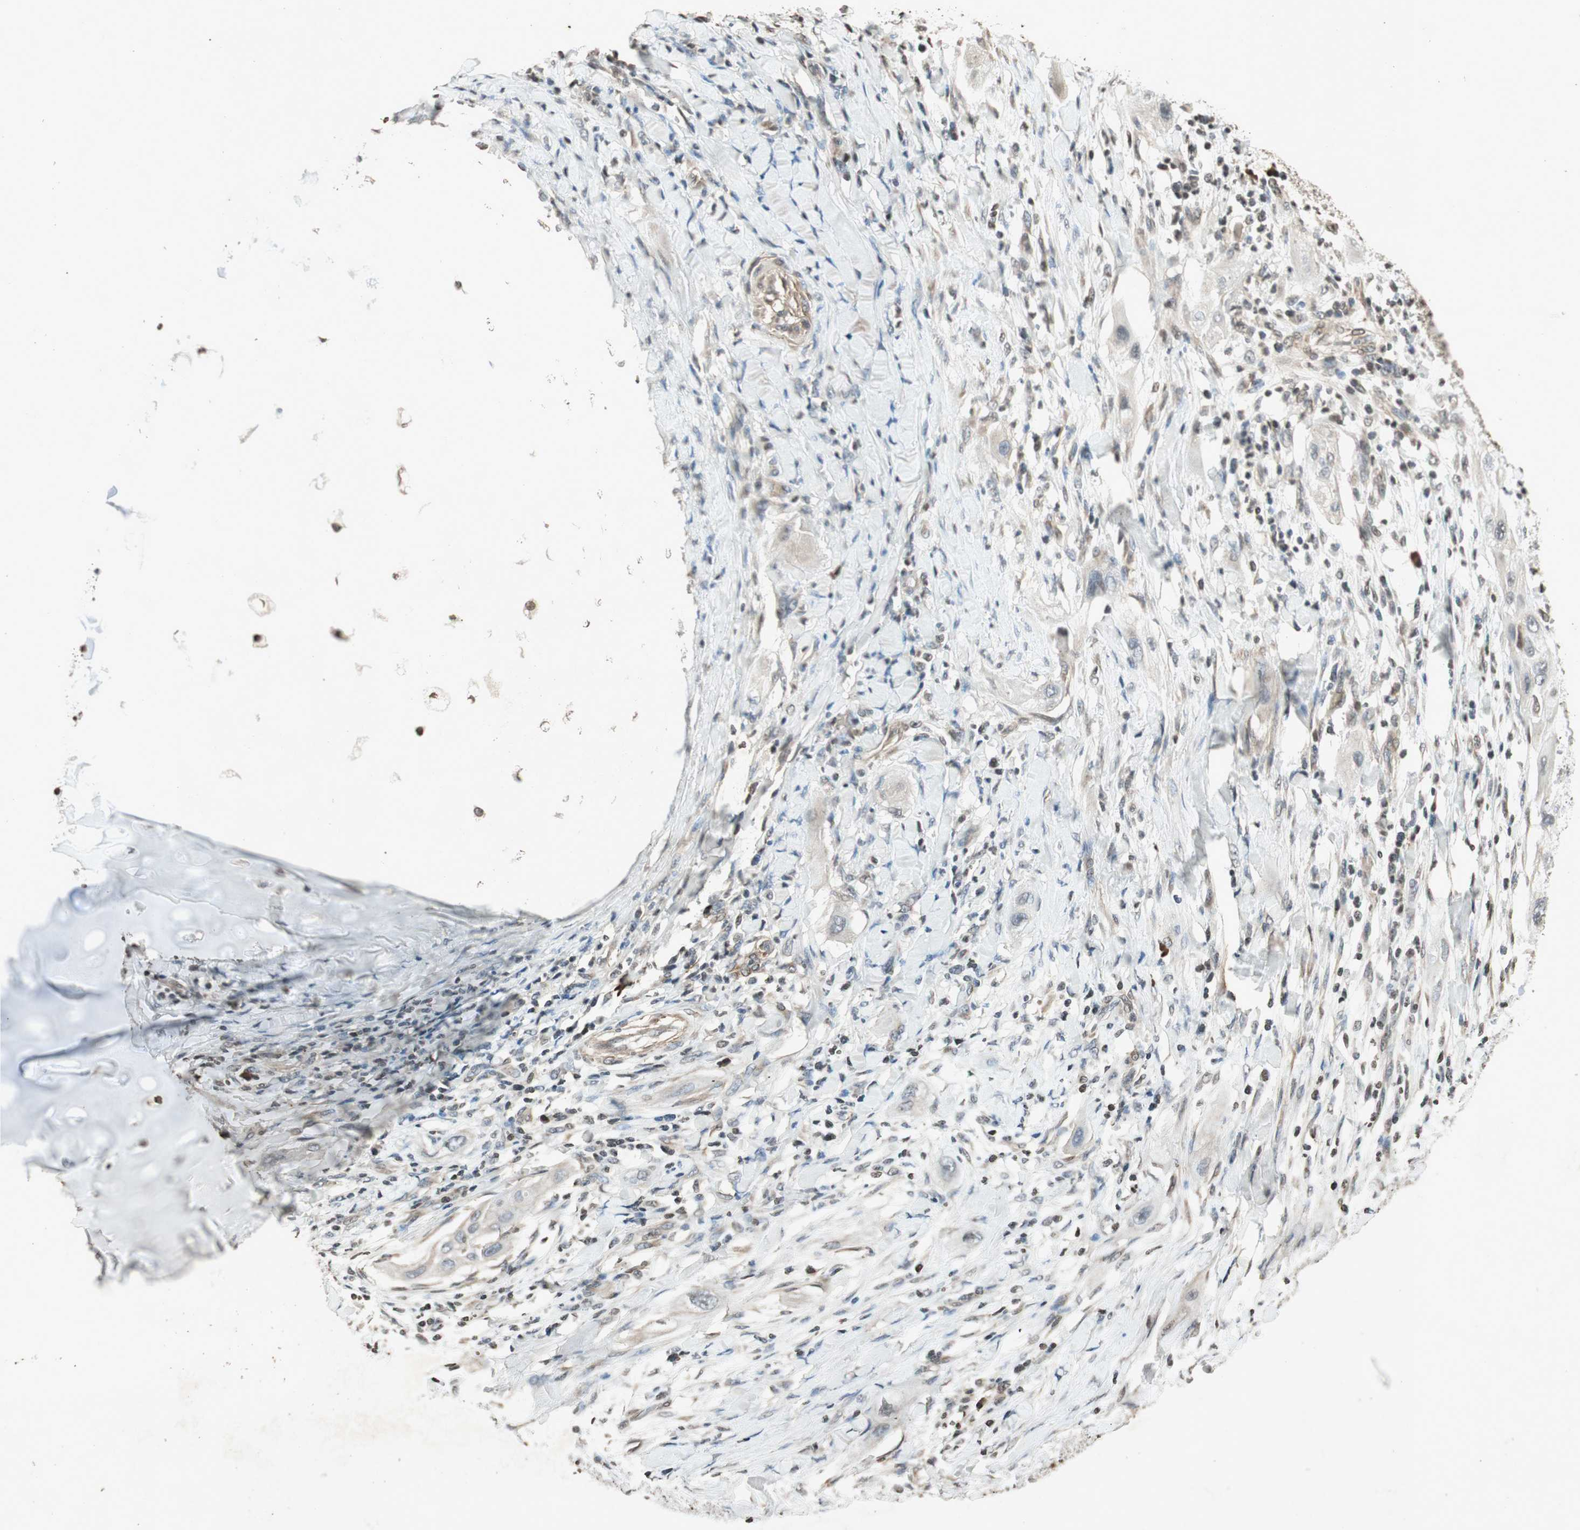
{"staining": {"intensity": "negative", "quantity": "none", "location": "none"}, "tissue": "lung cancer", "cell_type": "Tumor cells", "image_type": "cancer", "snomed": [{"axis": "morphology", "description": "Squamous cell carcinoma, NOS"}, {"axis": "topography", "description": "Lung"}], "caption": "Immunohistochemistry histopathology image of neoplastic tissue: human squamous cell carcinoma (lung) stained with DAB (3,3'-diaminobenzidine) demonstrates no significant protein positivity in tumor cells.", "gene": "PRKG1", "patient": {"sex": "female", "age": 47}}